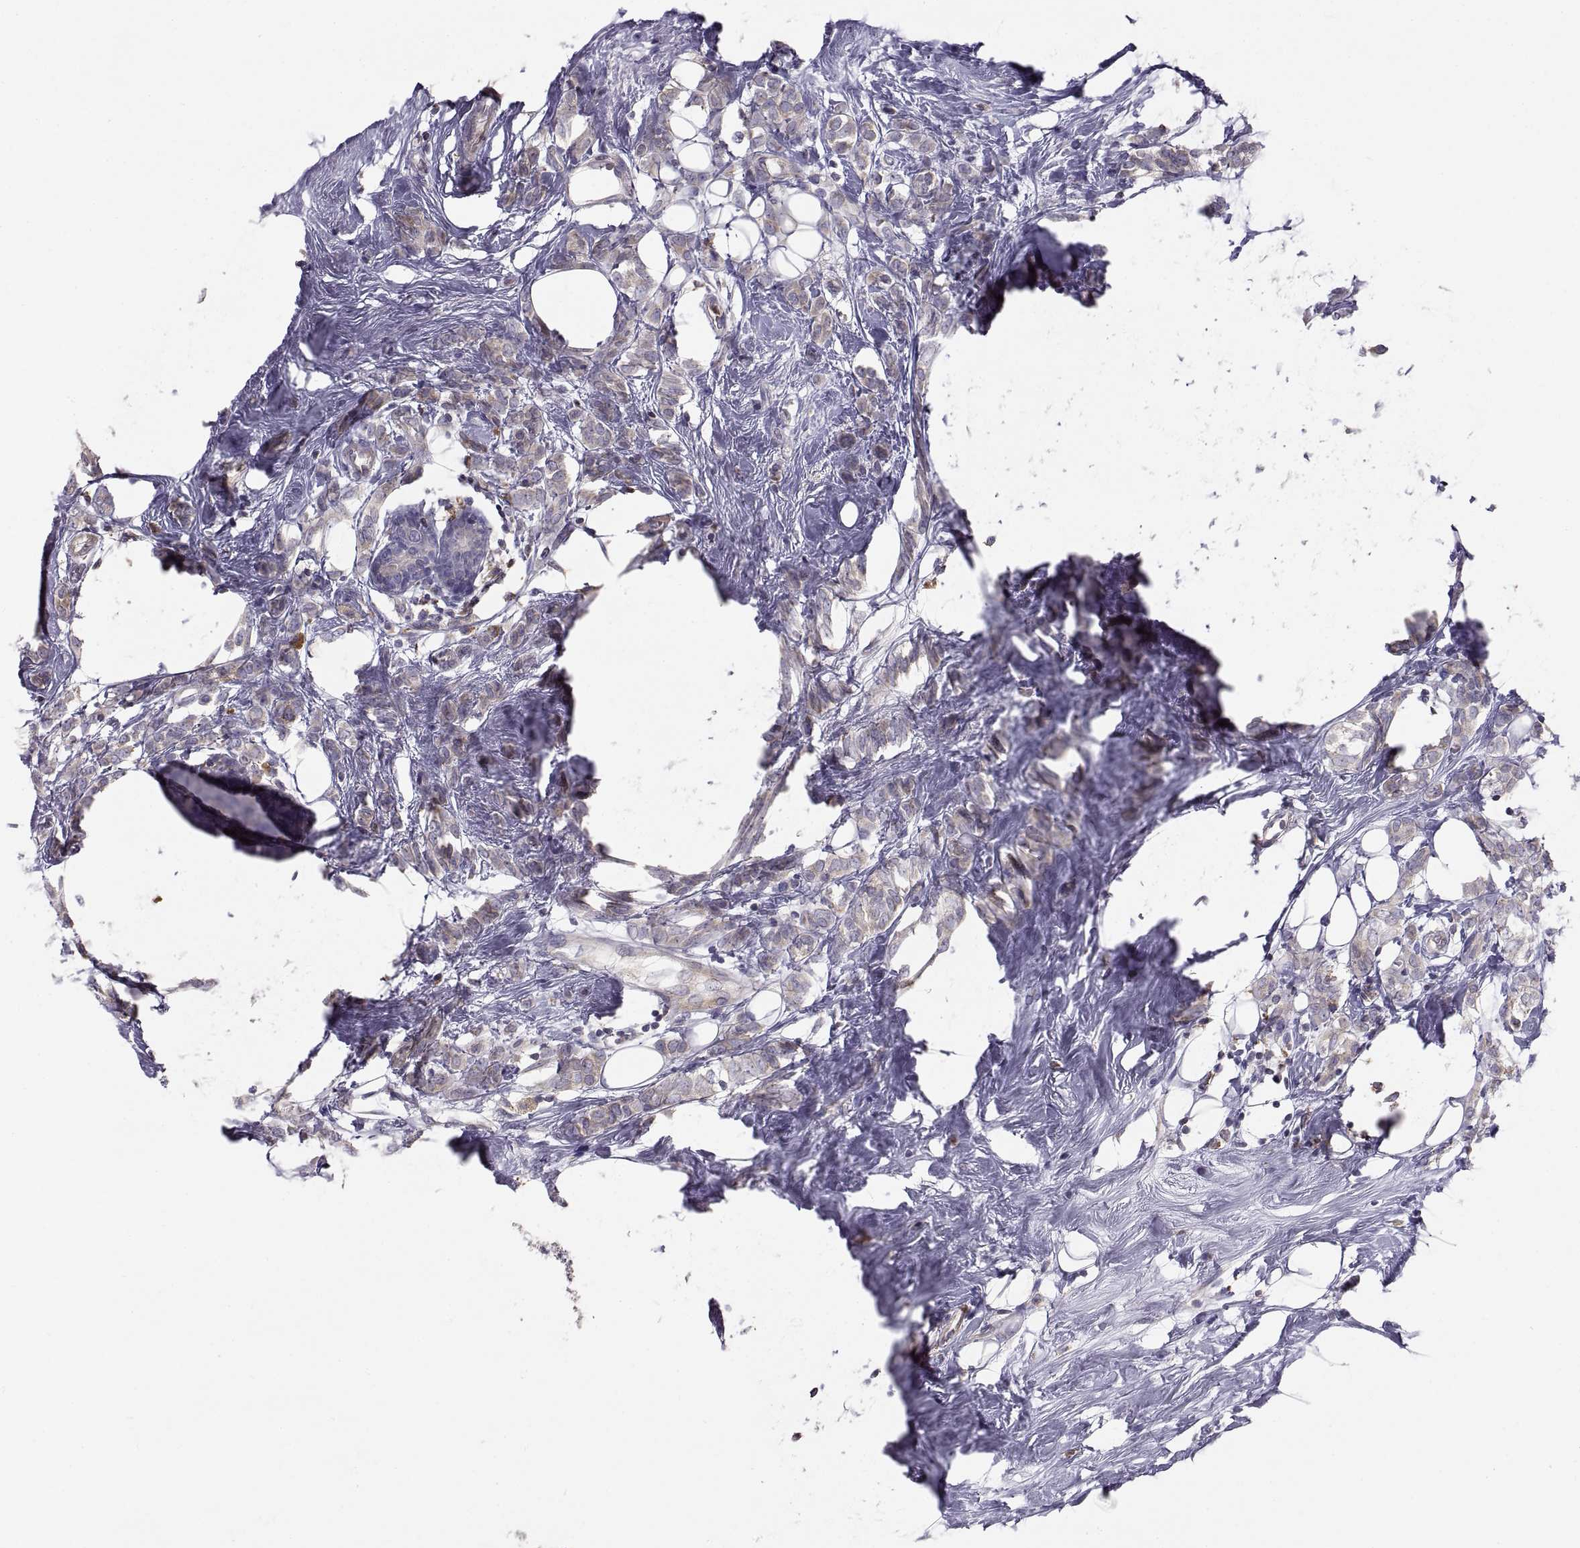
{"staining": {"intensity": "negative", "quantity": "none", "location": "none"}, "tissue": "breast cancer", "cell_type": "Tumor cells", "image_type": "cancer", "snomed": [{"axis": "morphology", "description": "Lobular carcinoma"}, {"axis": "topography", "description": "Breast"}], "caption": "The histopathology image reveals no staining of tumor cells in breast lobular carcinoma. Nuclei are stained in blue.", "gene": "ERO1A", "patient": {"sex": "female", "age": 49}}